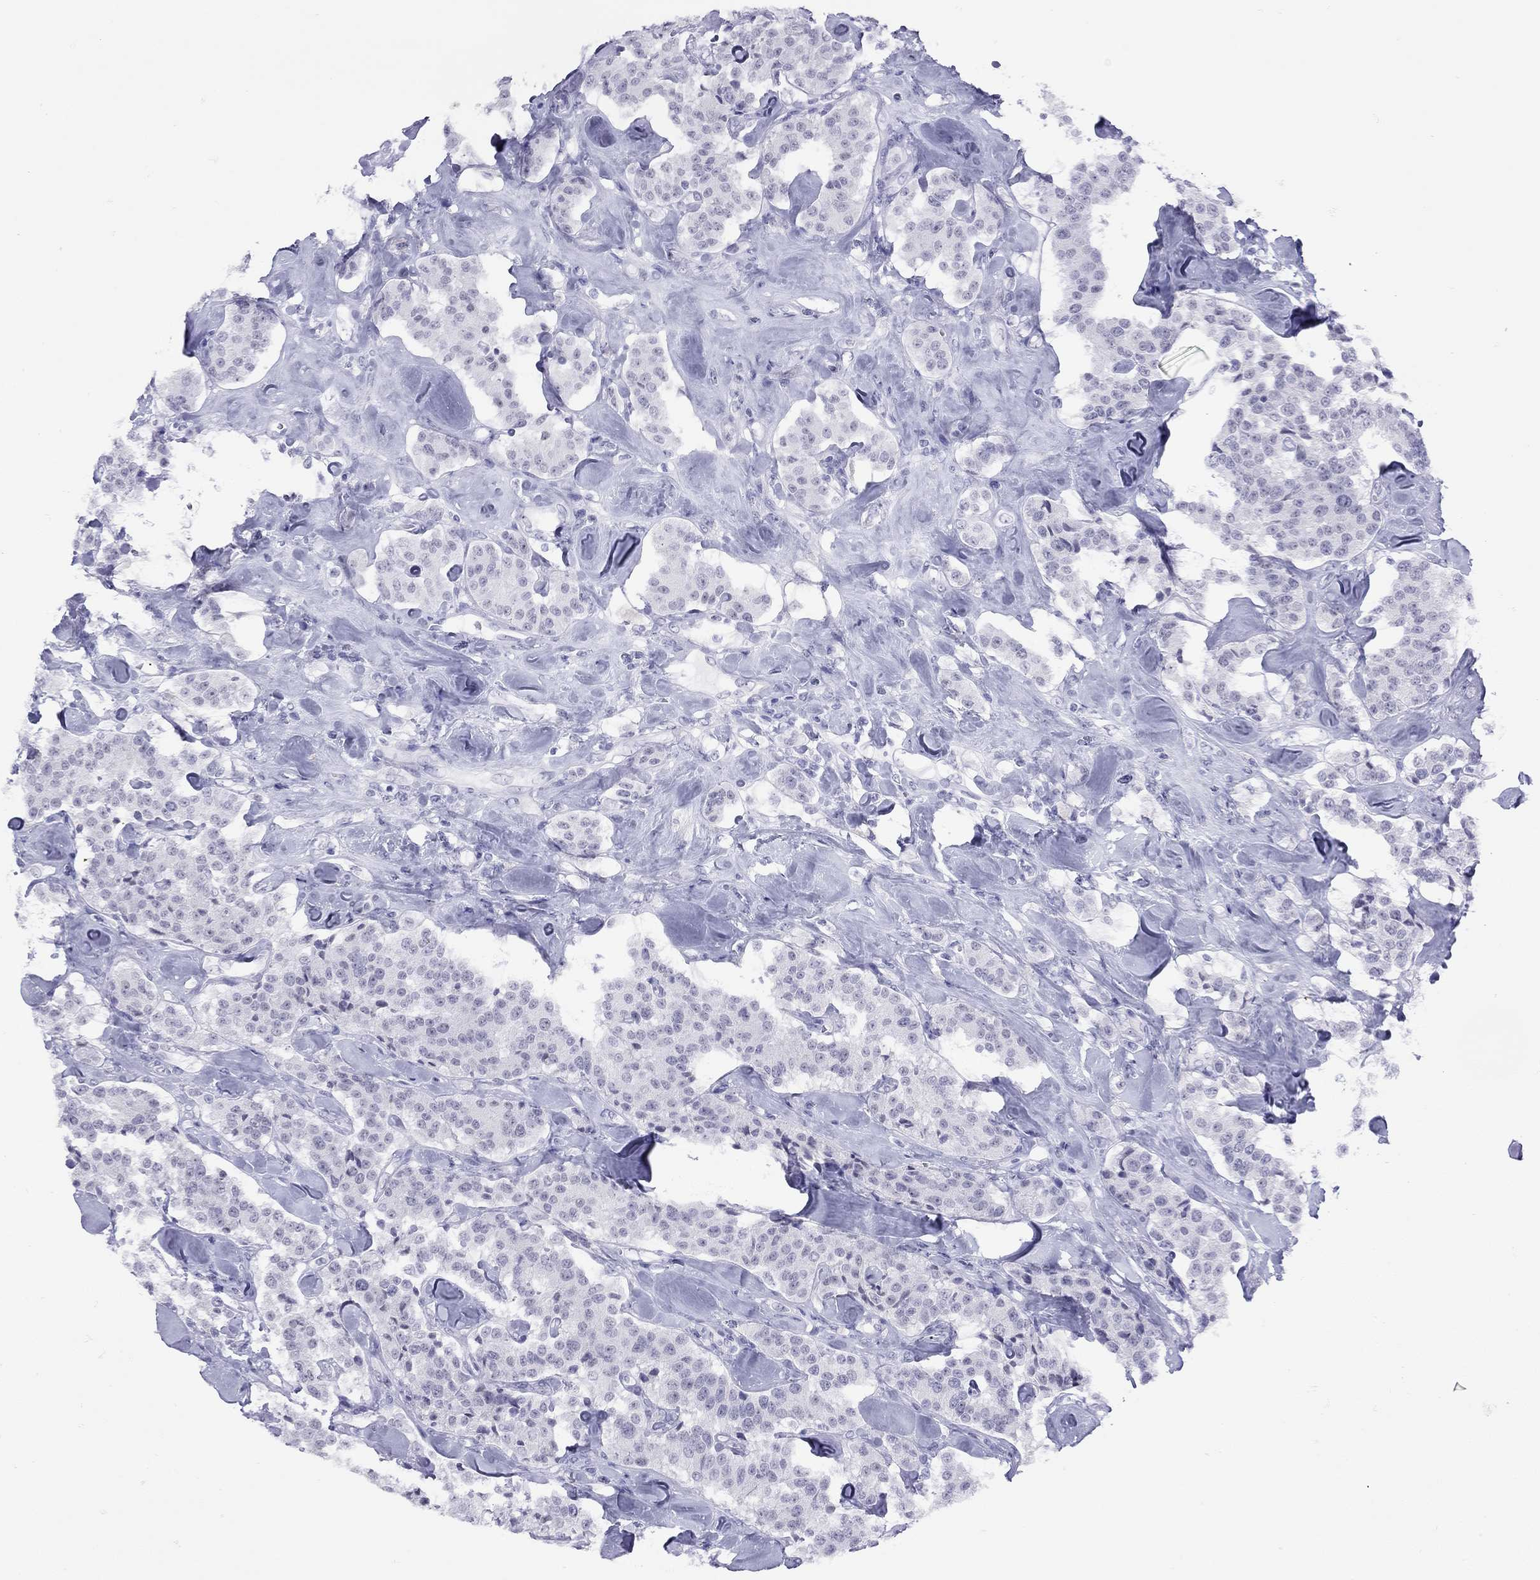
{"staining": {"intensity": "negative", "quantity": "none", "location": "none"}, "tissue": "carcinoid", "cell_type": "Tumor cells", "image_type": "cancer", "snomed": [{"axis": "morphology", "description": "Carcinoid, malignant, NOS"}, {"axis": "topography", "description": "Pancreas"}], "caption": "An IHC image of carcinoid is shown. There is no staining in tumor cells of carcinoid. (Immunohistochemistry, brightfield microscopy, high magnification).", "gene": "LYAR", "patient": {"sex": "male", "age": 41}}